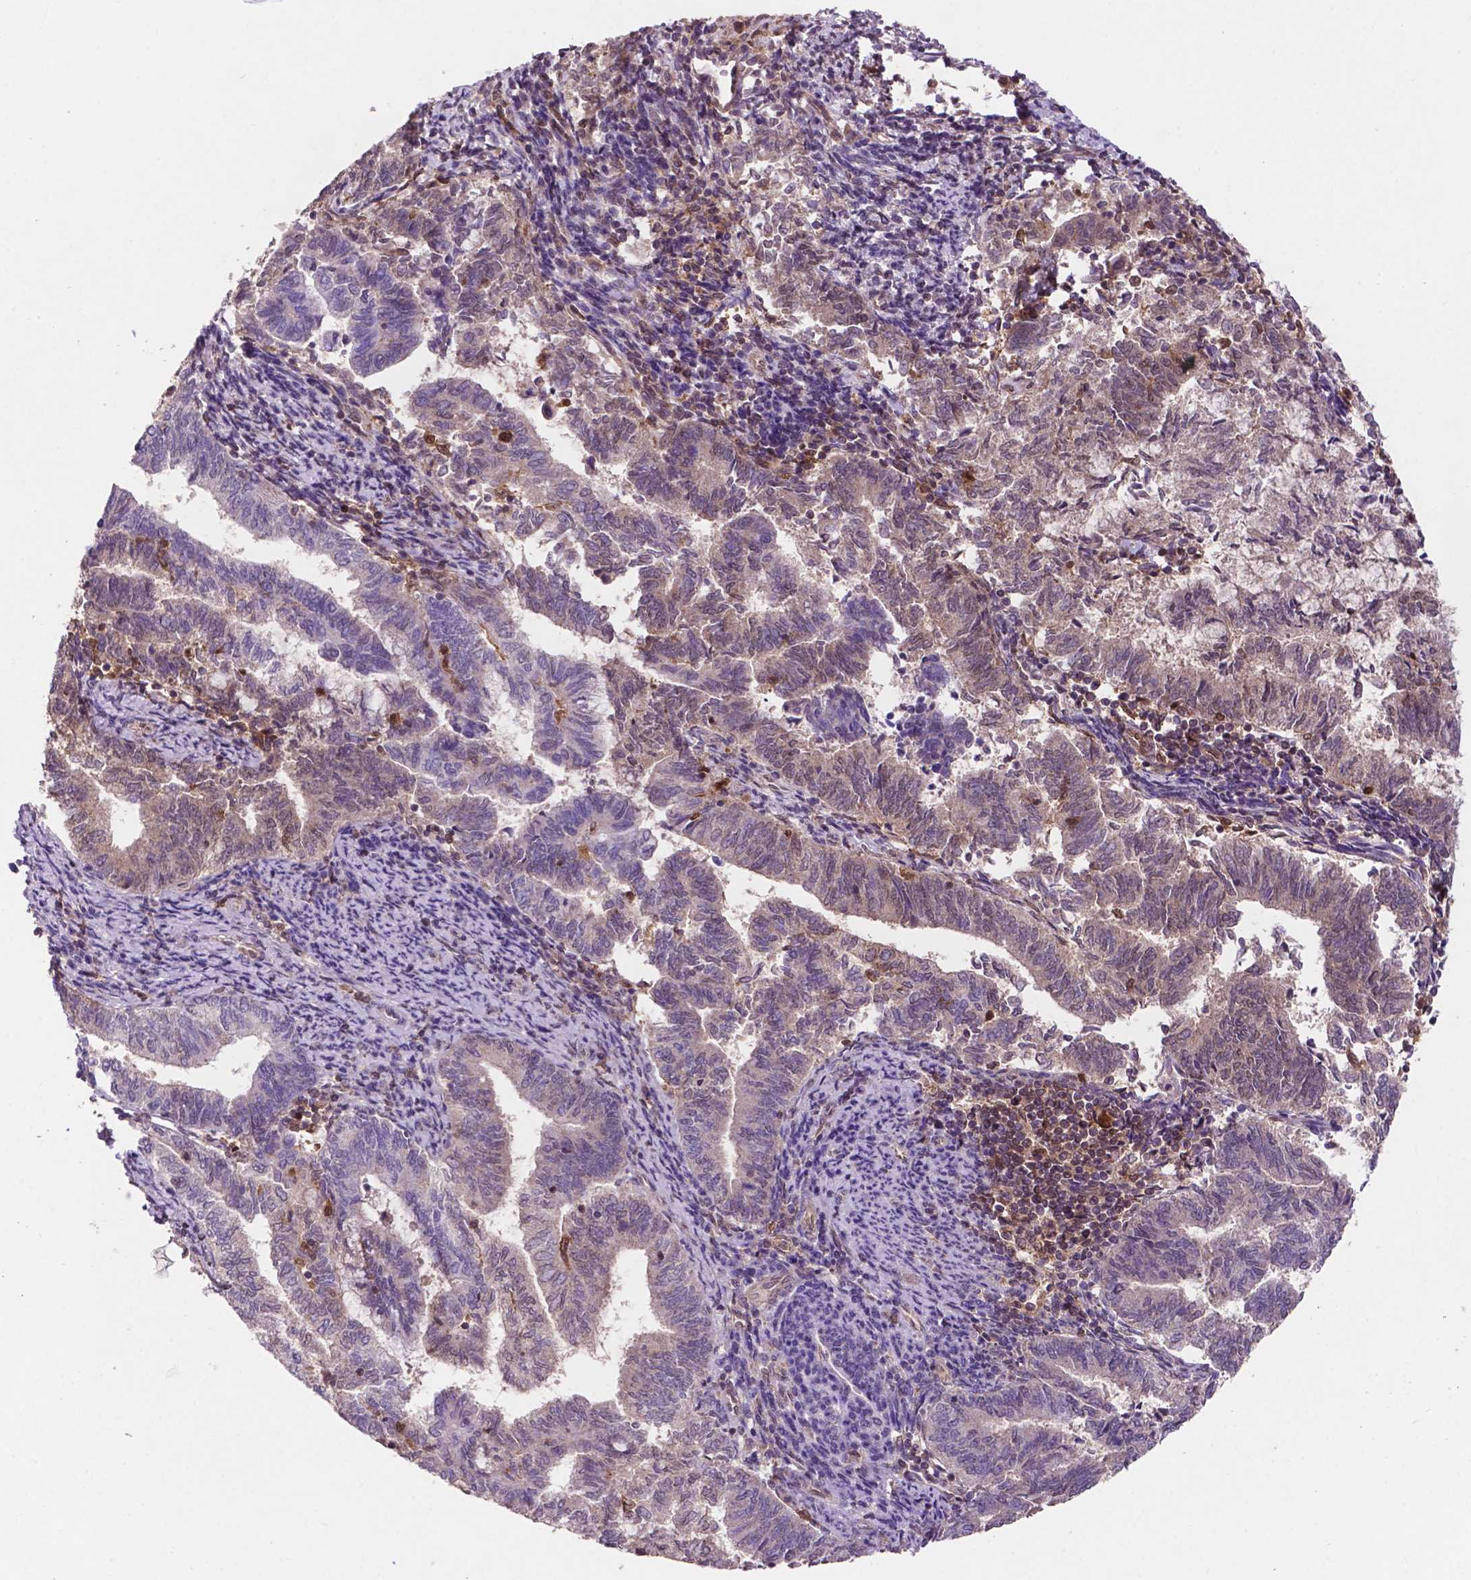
{"staining": {"intensity": "weak", "quantity": "<25%", "location": "nuclear"}, "tissue": "endometrial cancer", "cell_type": "Tumor cells", "image_type": "cancer", "snomed": [{"axis": "morphology", "description": "Adenocarcinoma, NOS"}, {"axis": "topography", "description": "Endometrium"}], "caption": "Image shows no protein staining in tumor cells of endometrial cancer (adenocarcinoma) tissue. Nuclei are stained in blue.", "gene": "UBE2L6", "patient": {"sex": "female", "age": 65}}